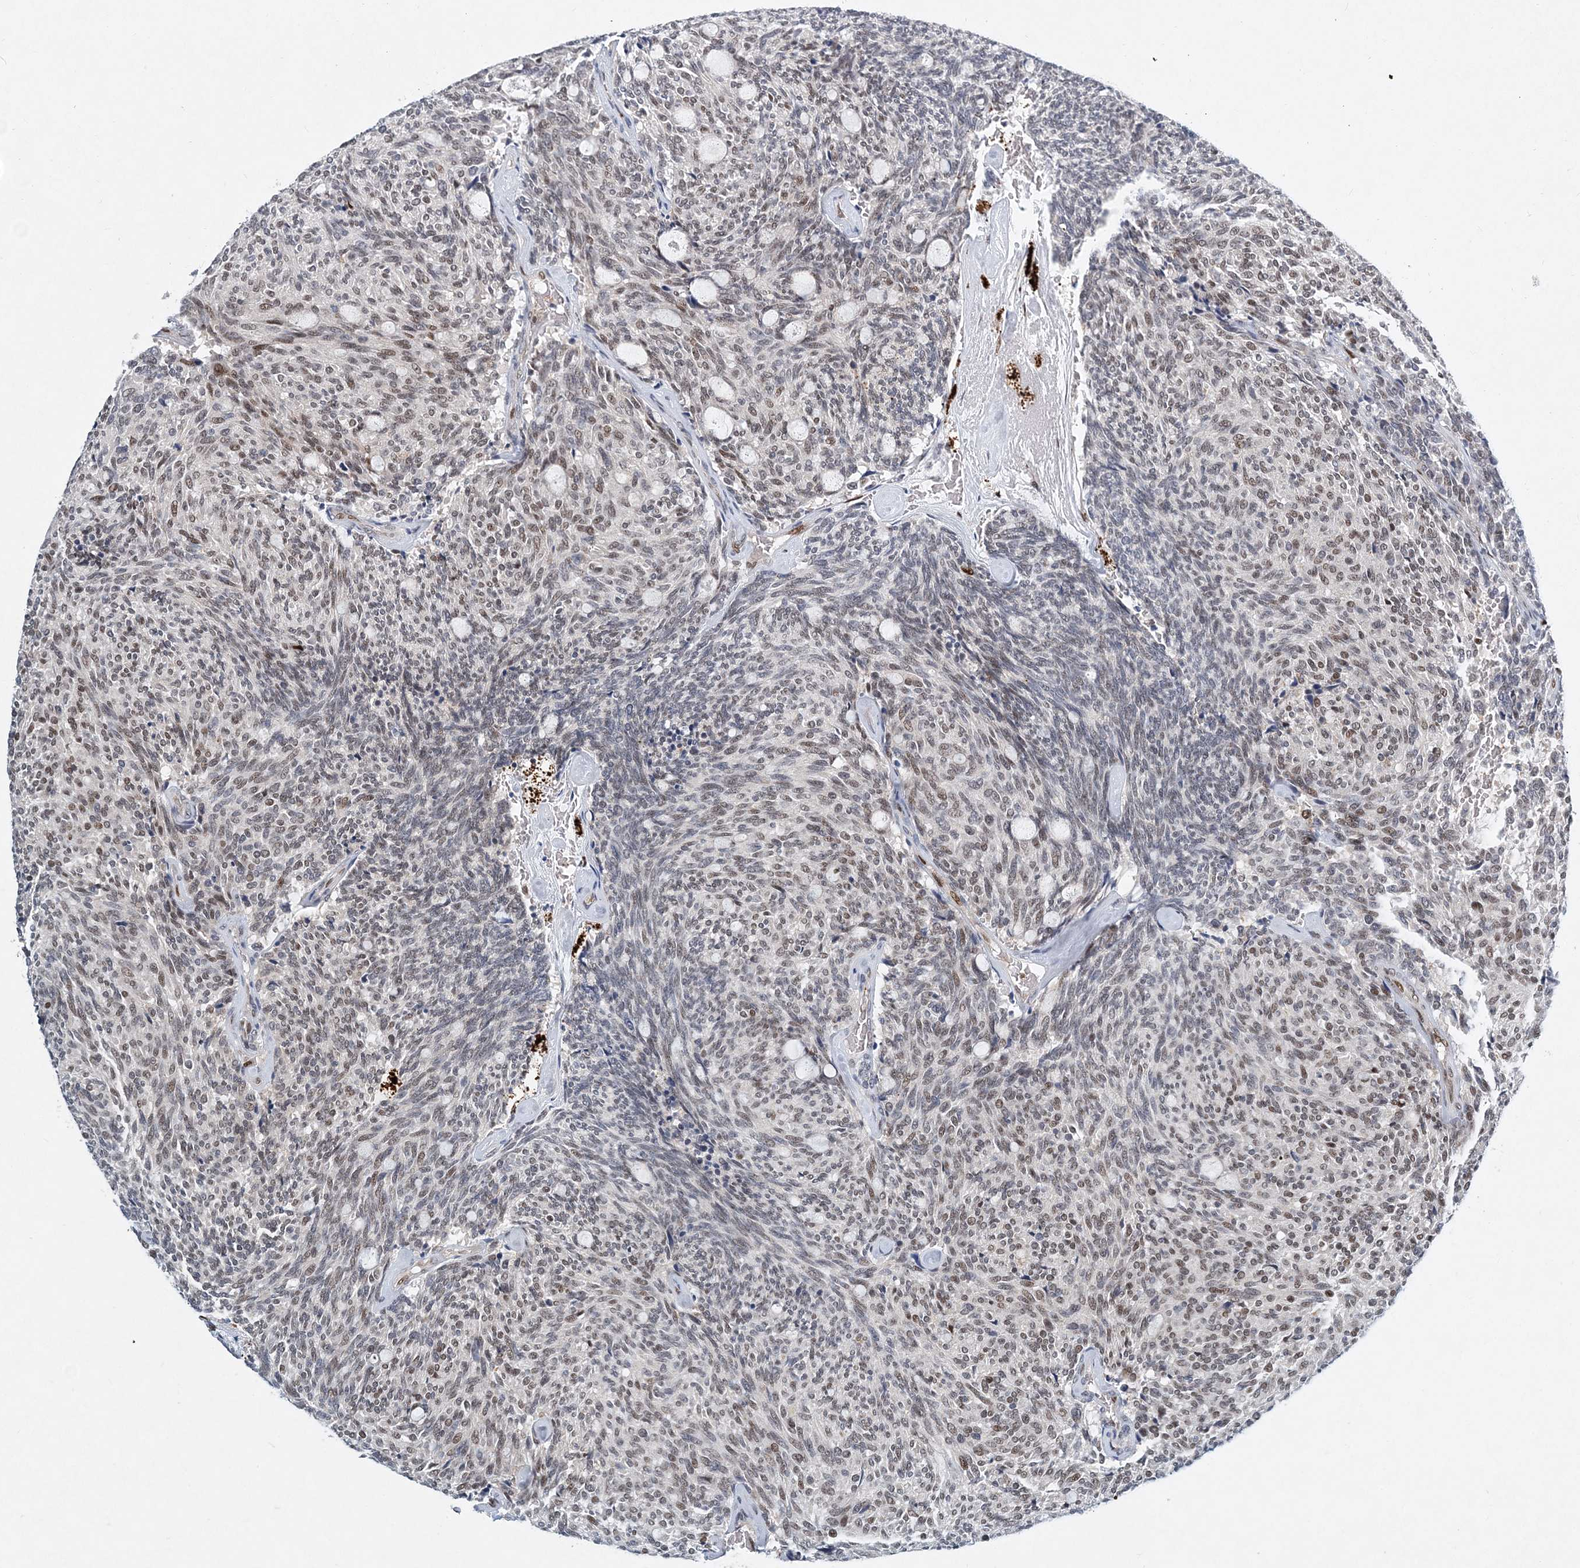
{"staining": {"intensity": "weak", "quantity": "<25%", "location": "nuclear"}, "tissue": "carcinoid", "cell_type": "Tumor cells", "image_type": "cancer", "snomed": [{"axis": "morphology", "description": "Carcinoid, malignant, NOS"}, {"axis": "topography", "description": "Pancreas"}], "caption": "An IHC image of carcinoid (malignant) is shown. There is no staining in tumor cells of carcinoid (malignant).", "gene": "KPNA4", "patient": {"sex": "female", "age": 54}}